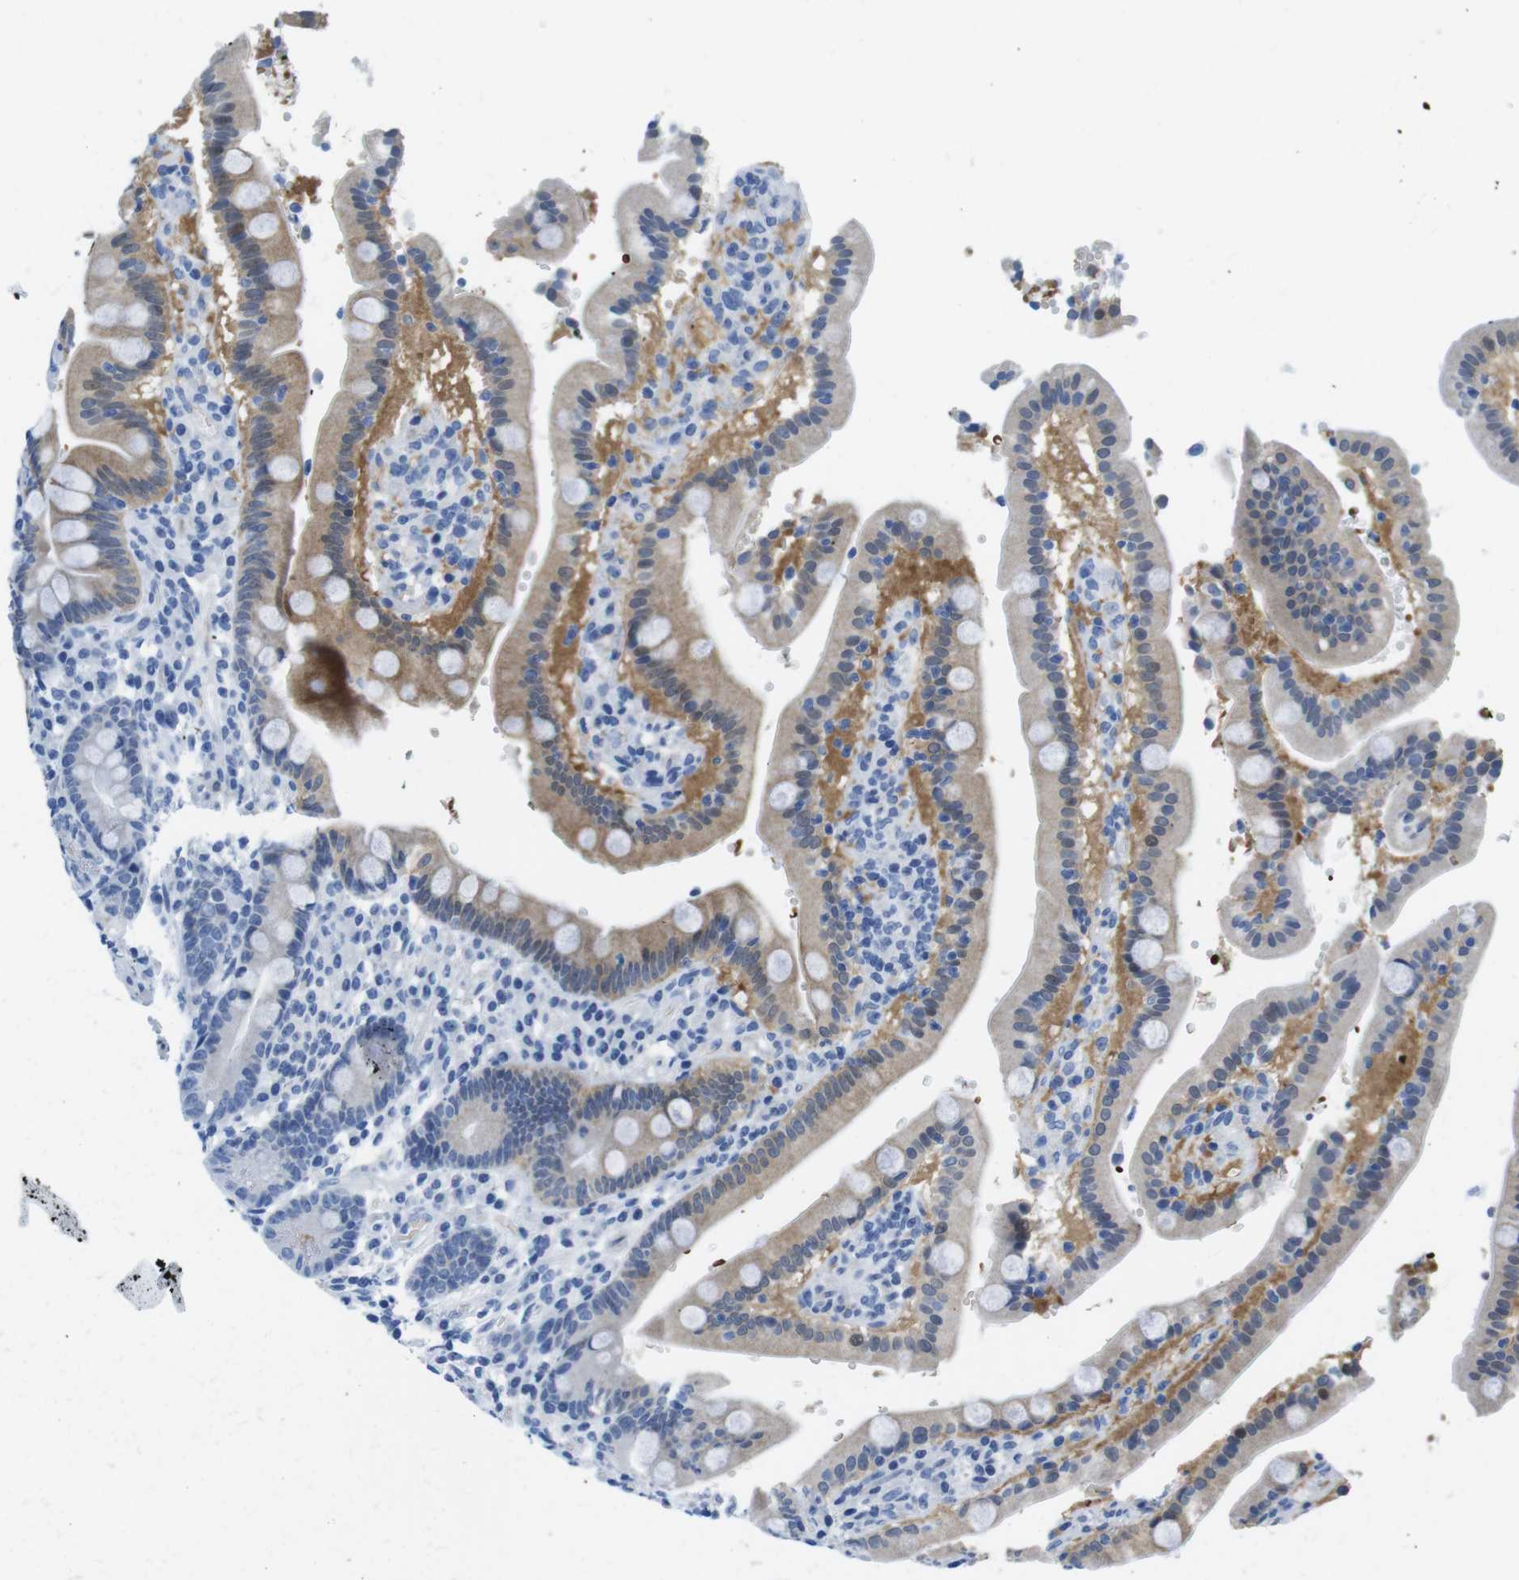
{"staining": {"intensity": "weak", "quantity": "25%-75%", "location": "cytoplasmic/membranous"}, "tissue": "duodenum", "cell_type": "Glandular cells", "image_type": "normal", "snomed": [{"axis": "morphology", "description": "Normal tissue, NOS"}, {"axis": "topography", "description": "Small intestine, NOS"}], "caption": "High-magnification brightfield microscopy of normal duodenum stained with DAB (brown) and counterstained with hematoxylin (blue). glandular cells exhibit weak cytoplasmic/membranous positivity is seen in approximately25%-75% of cells. The protein of interest is stained brown, and the nuclei are stained in blue (DAB IHC with brightfield microscopy, high magnification).", "gene": "TFAP2C", "patient": {"sex": "female", "age": 71}}